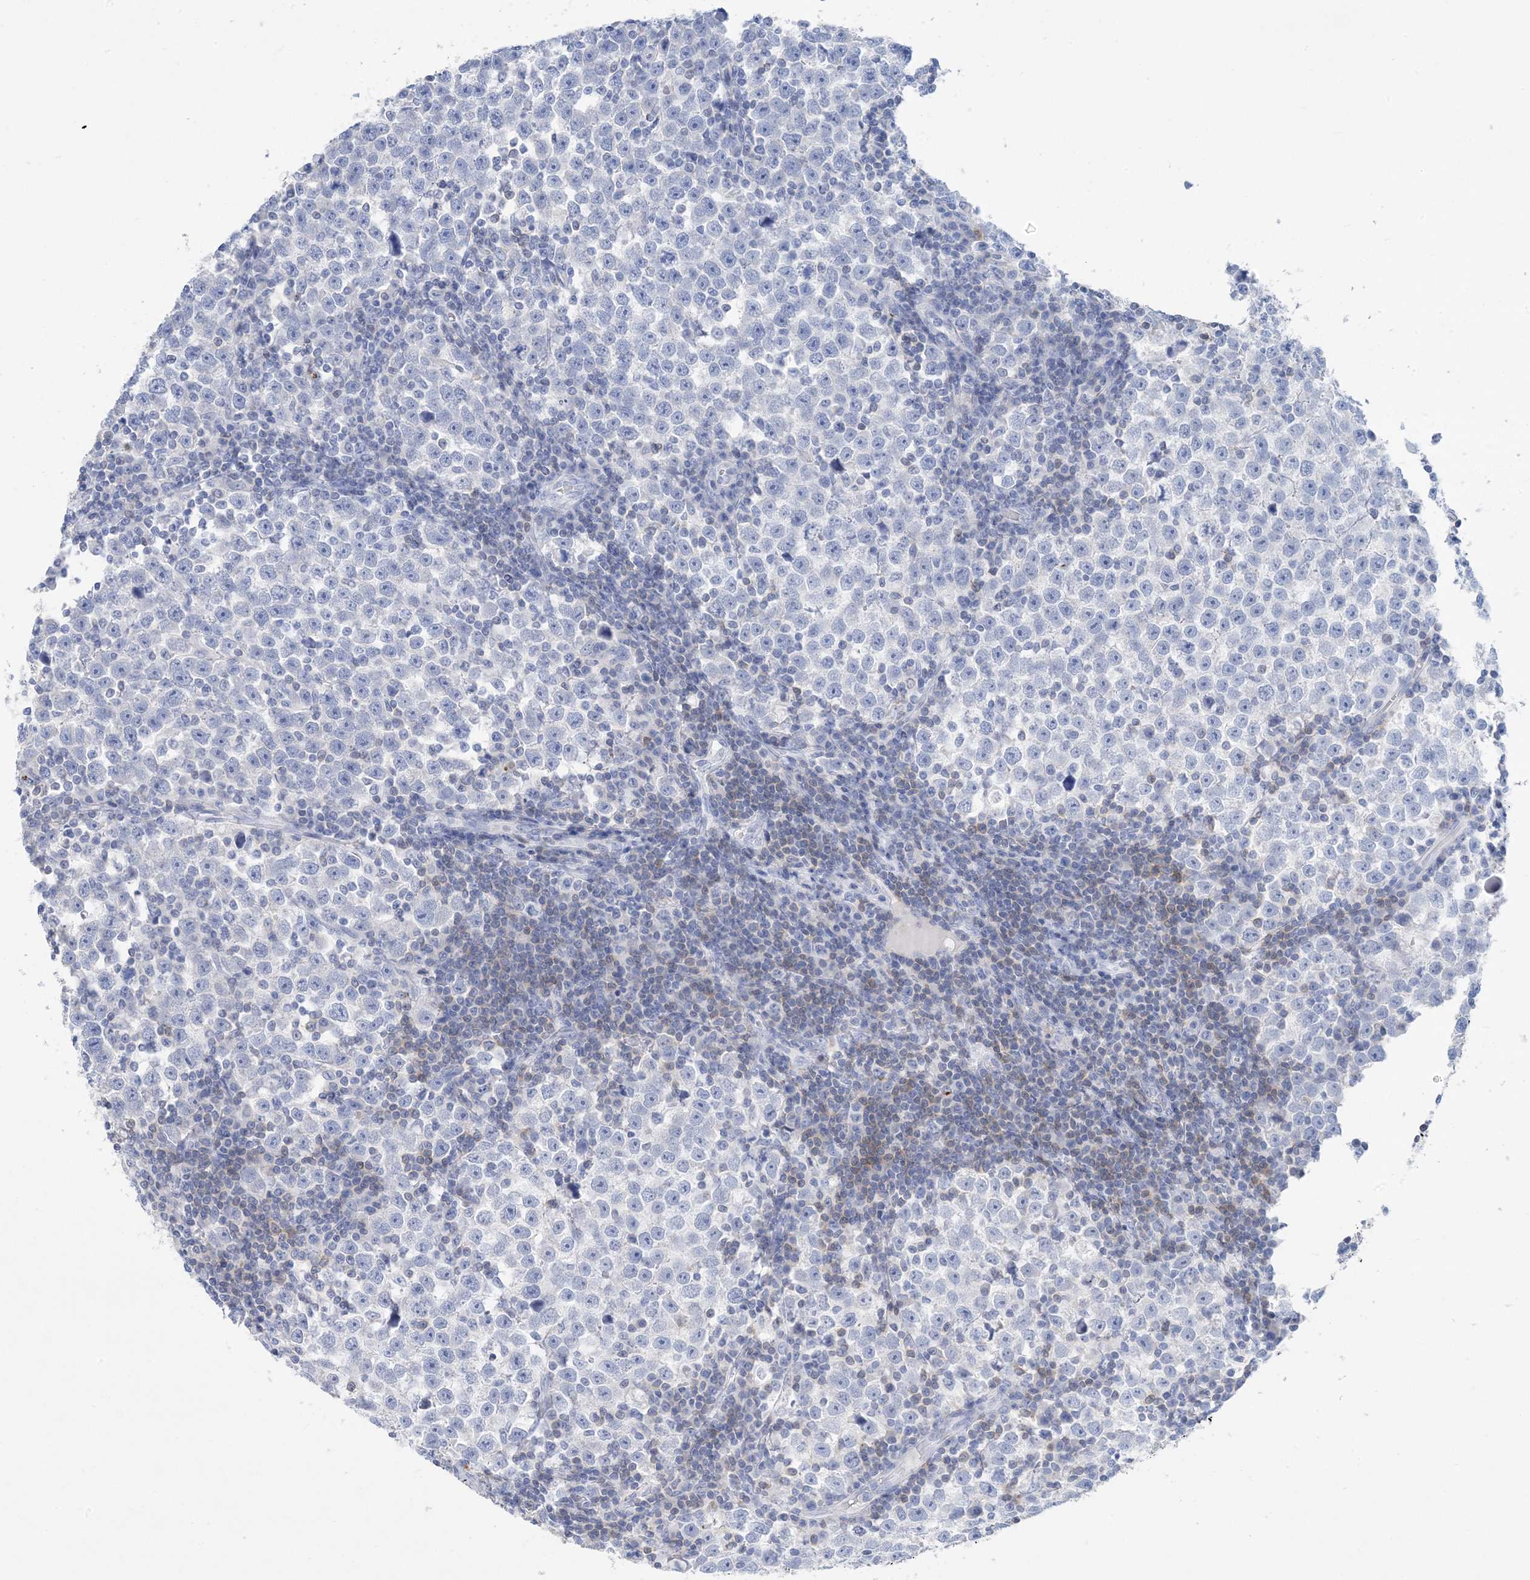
{"staining": {"intensity": "negative", "quantity": "none", "location": "none"}, "tissue": "testis cancer", "cell_type": "Tumor cells", "image_type": "cancer", "snomed": [{"axis": "morphology", "description": "Normal tissue, NOS"}, {"axis": "morphology", "description": "Seminoma, NOS"}, {"axis": "topography", "description": "Testis"}], "caption": "IHC photomicrograph of human testis cancer stained for a protein (brown), which displays no staining in tumor cells.", "gene": "SH3YL1", "patient": {"sex": "male", "age": 43}}